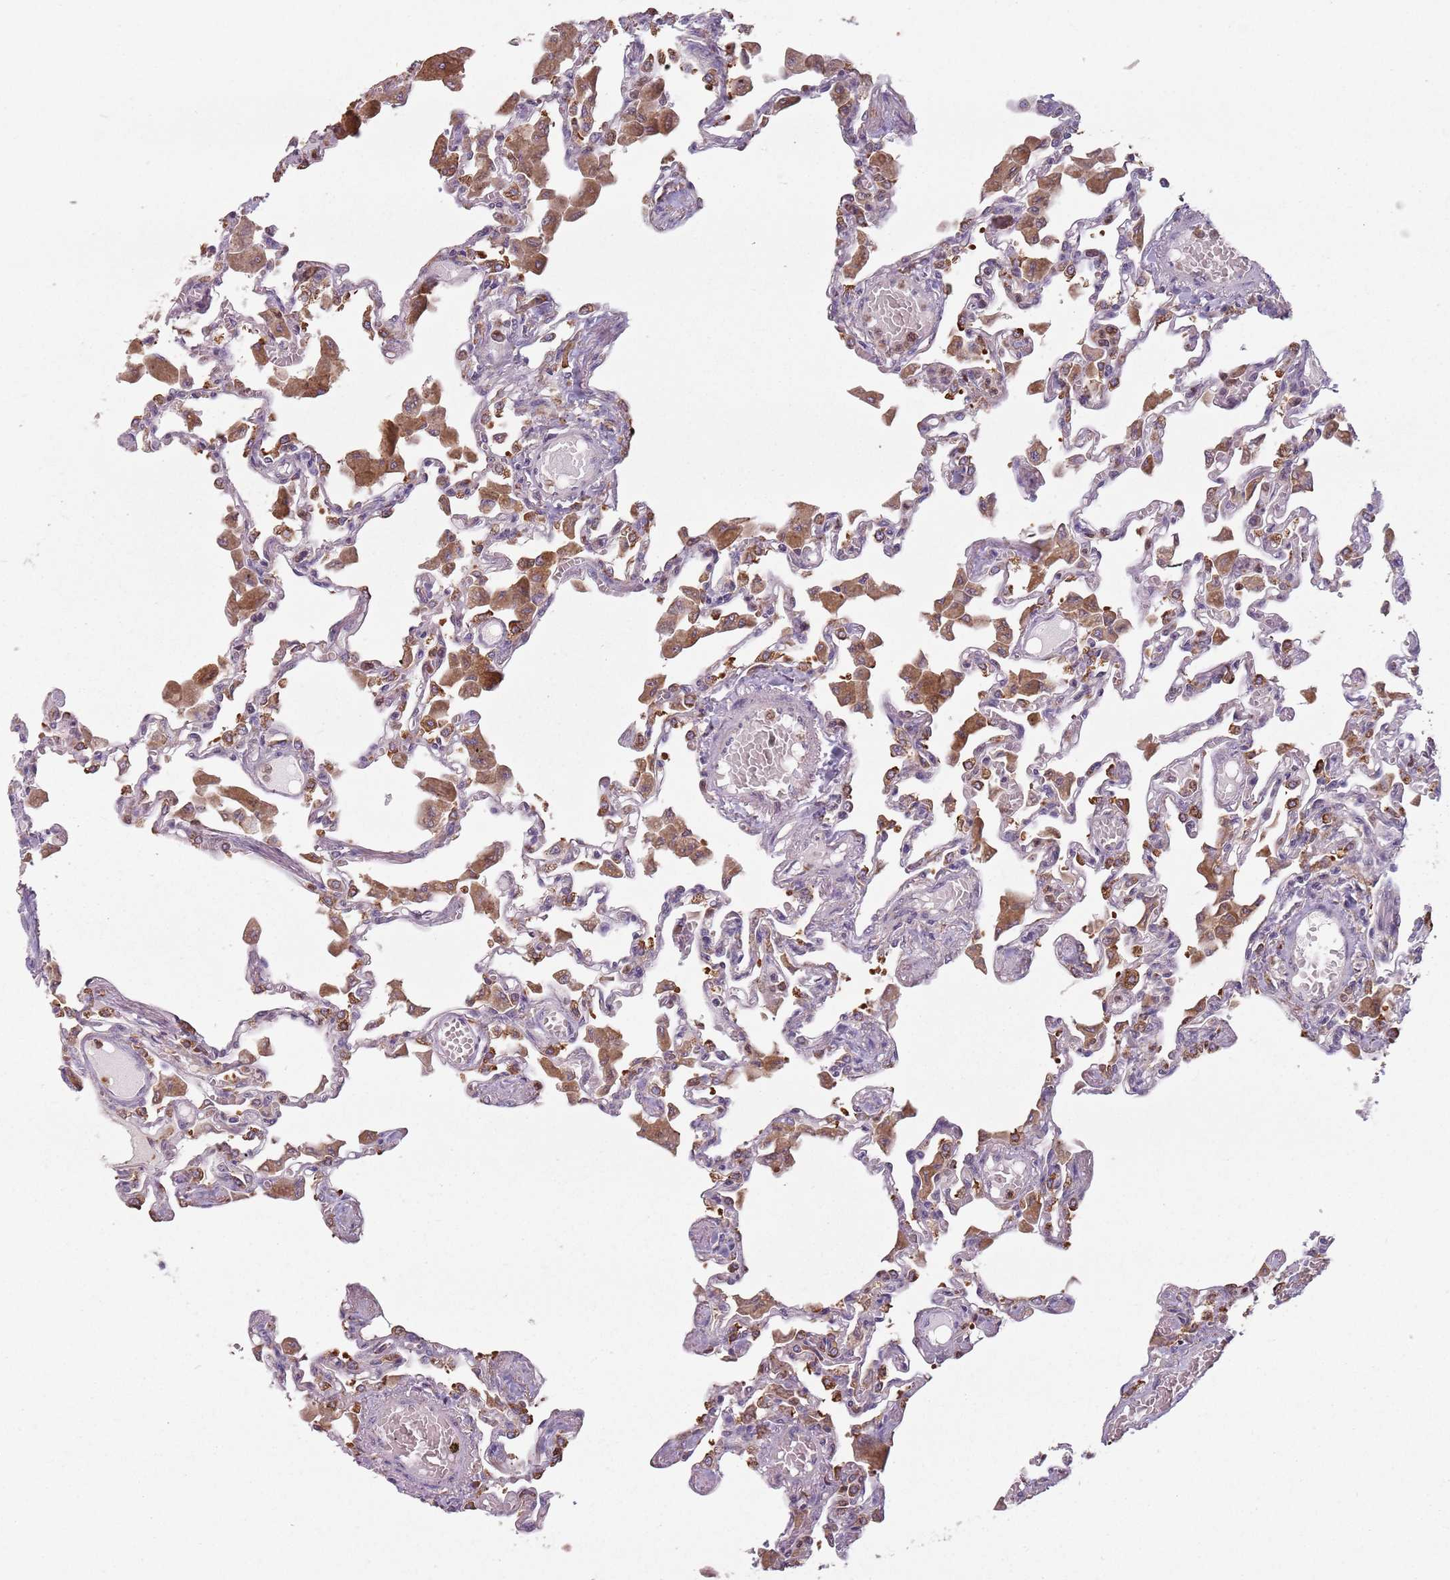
{"staining": {"intensity": "negative", "quantity": "none", "location": "none"}, "tissue": "lung", "cell_type": "Alveolar cells", "image_type": "normal", "snomed": [{"axis": "morphology", "description": "Normal tissue, NOS"}, {"axis": "topography", "description": "Bronchus"}, {"axis": "topography", "description": "Lung"}], "caption": "Immunohistochemistry micrograph of unremarkable lung: human lung stained with DAB (3,3'-diaminobenzidine) displays no significant protein staining in alveolar cells. Nuclei are stained in blue.", "gene": "RPS9", "patient": {"sex": "female", "age": 49}}